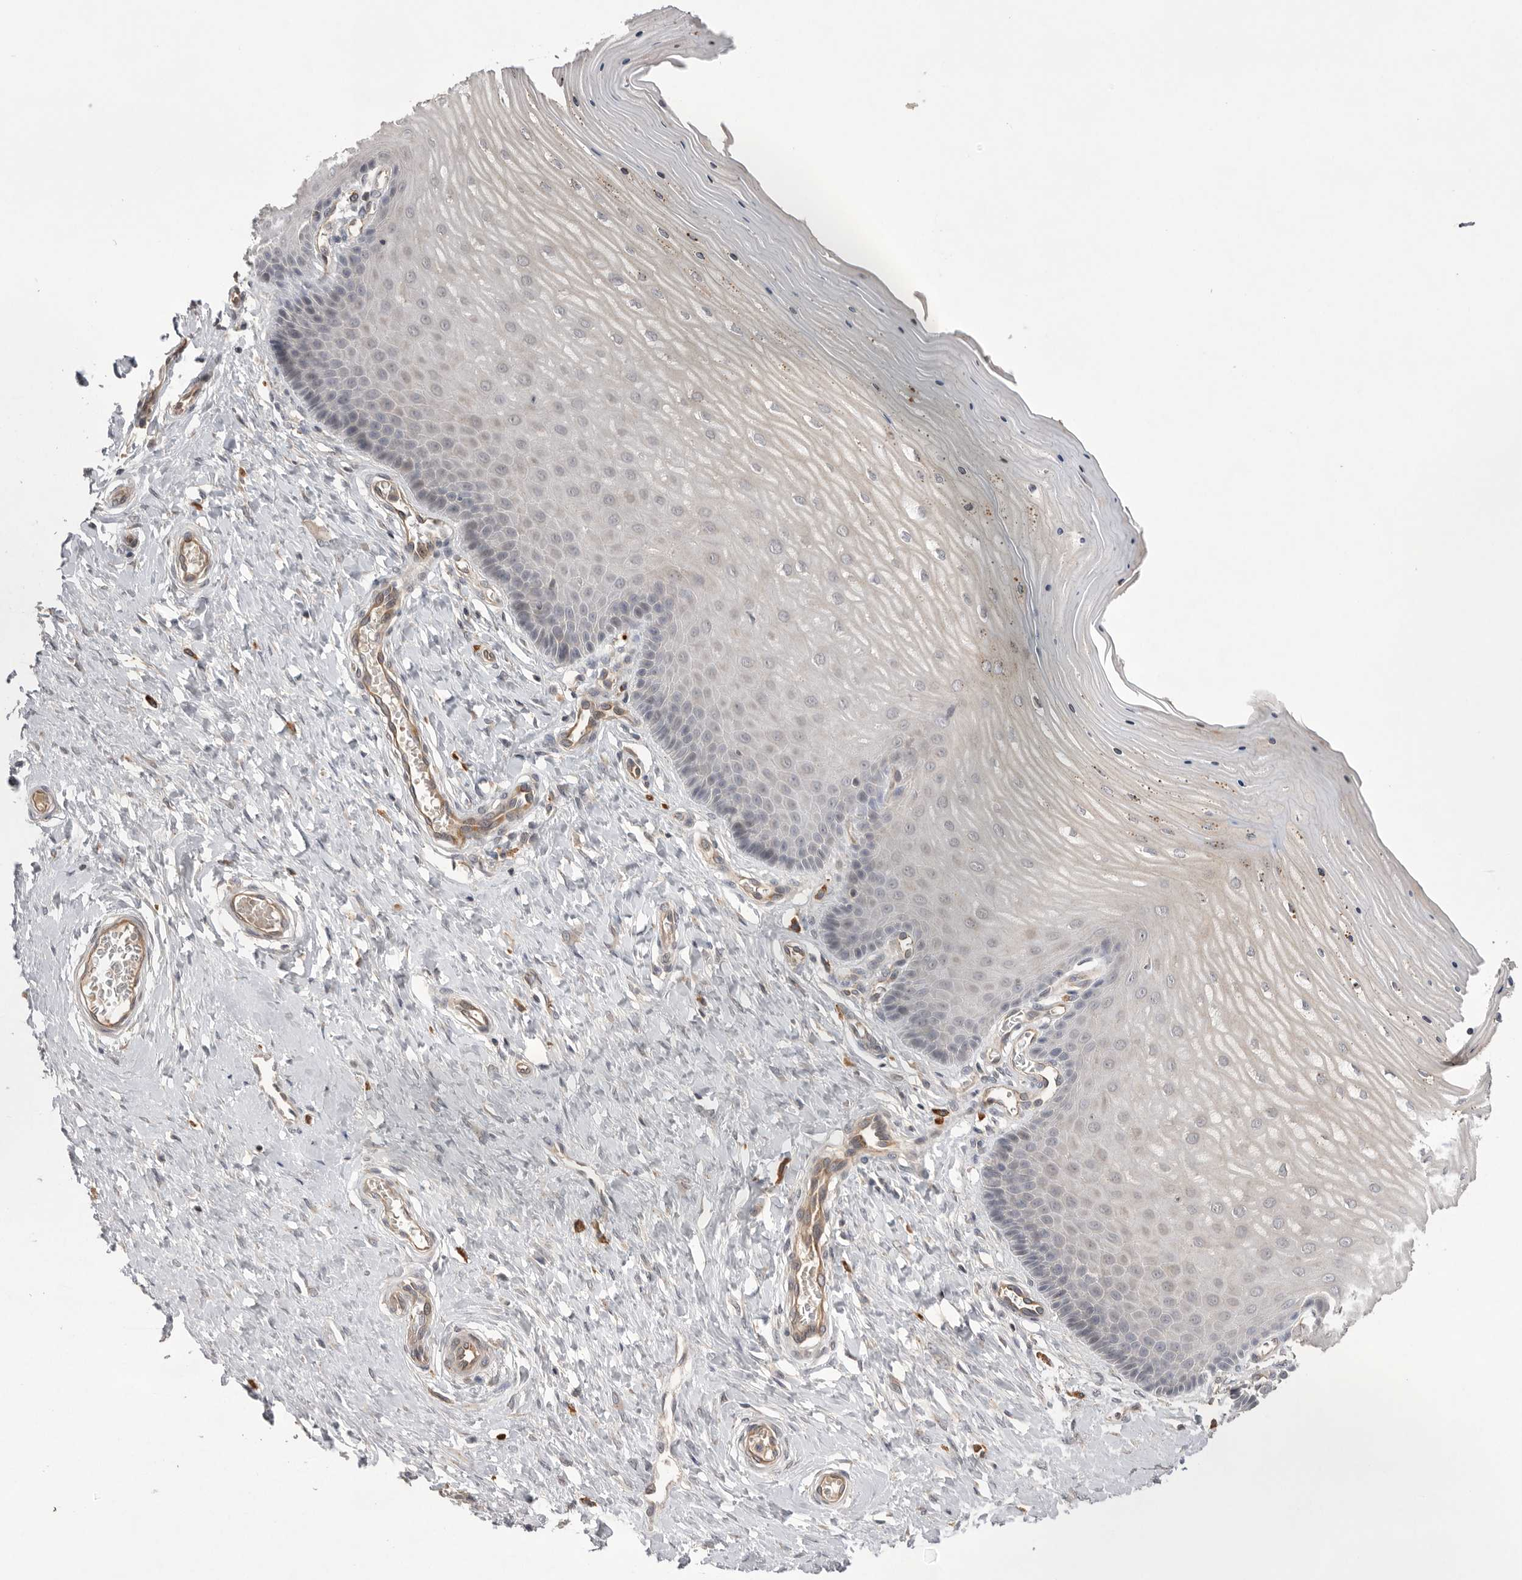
{"staining": {"intensity": "weak", "quantity": ">75%", "location": "cytoplasmic/membranous"}, "tissue": "cervix", "cell_type": "Glandular cells", "image_type": "normal", "snomed": [{"axis": "morphology", "description": "Normal tissue, NOS"}, {"axis": "topography", "description": "Cervix"}], "caption": "The histopathology image displays staining of unremarkable cervix, revealing weak cytoplasmic/membranous protein expression (brown color) within glandular cells. (IHC, brightfield microscopy, high magnification).", "gene": "NRCAM", "patient": {"sex": "female", "age": 55}}